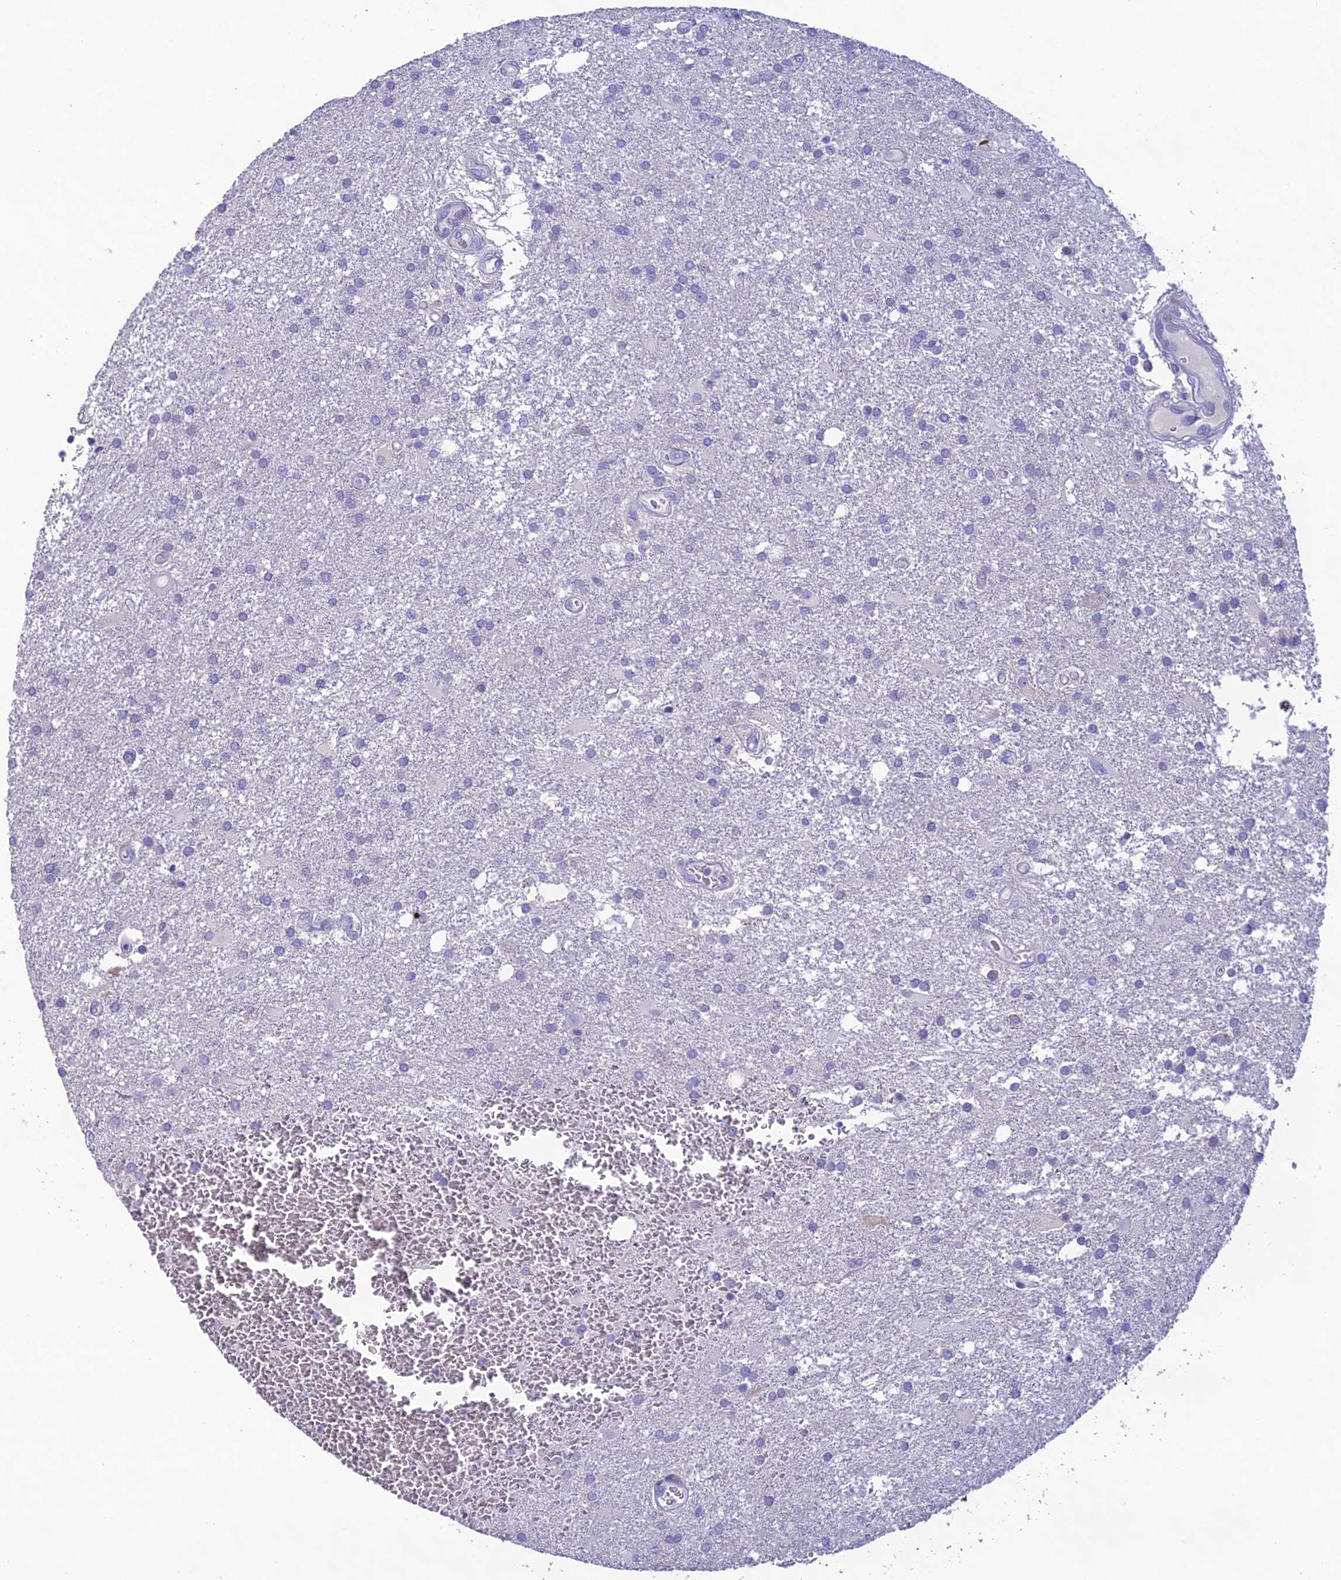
{"staining": {"intensity": "negative", "quantity": "none", "location": "none"}, "tissue": "glioma", "cell_type": "Tumor cells", "image_type": "cancer", "snomed": [{"axis": "morphology", "description": "Glioma, malignant, Low grade"}, {"axis": "topography", "description": "Brain"}], "caption": "Tumor cells show no significant protein expression in low-grade glioma (malignant). (Brightfield microscopy of DAB (3,3'-diaminobenzidine) IHC at high magnification).", "gene": "OR56B1", "patient": {"sex": "male", "age": 66}}